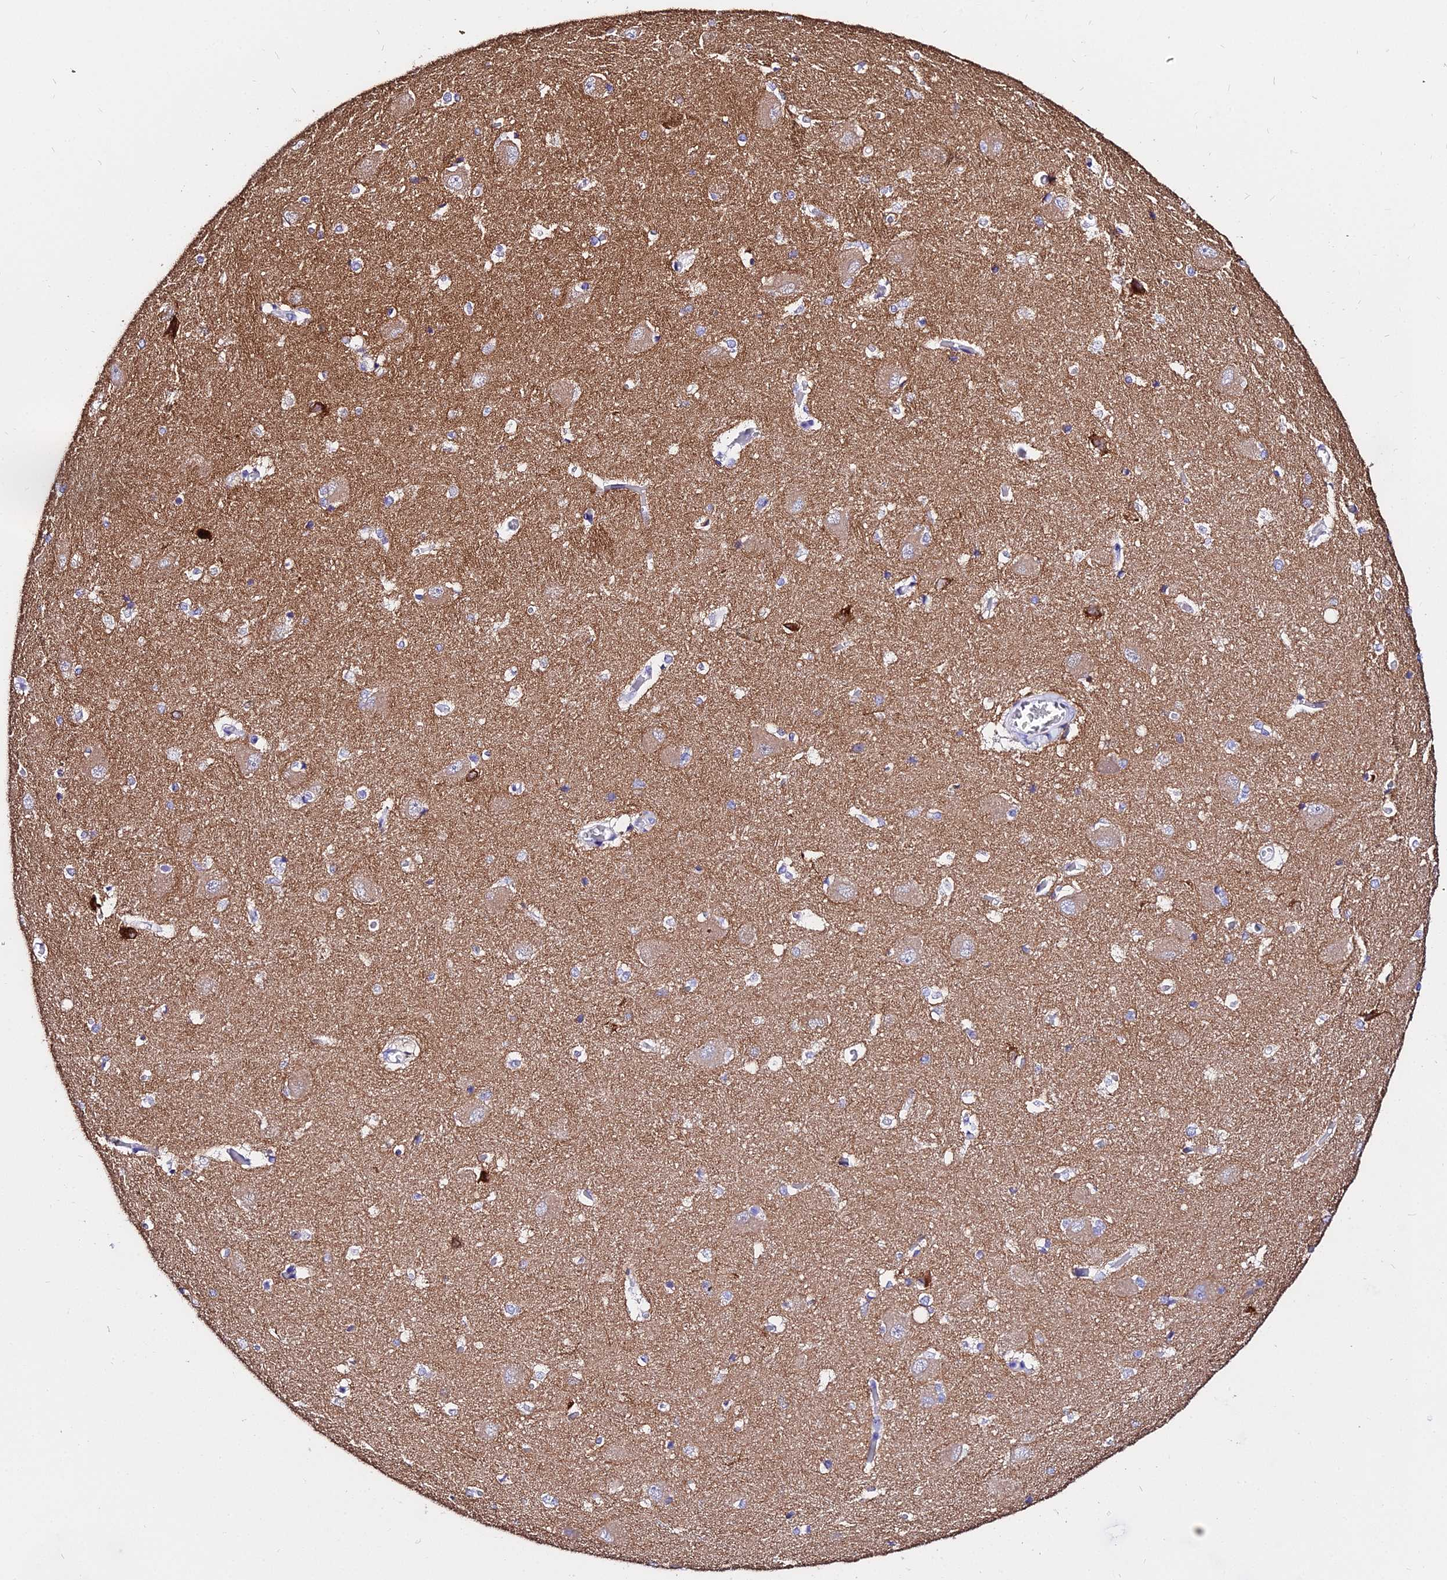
{"staining": {"intensity": "negative", "quantity": "none", "location": "none"}, "tissue": "caudate", "cell_type": "Glial cells", "image_type": "normal", "snomed": [{"axis": "morphology", "description": "Normal tissue, NOS"}, {"axis": "topography", "description": "Lateral ventricle wall"}], "caption": "Unremarkable caudate was stained to show a protein in brown. There is no significant positivity in glial cells.", "gene": "TUBA1A", "patient": {"sex": "male", "age": 37}}